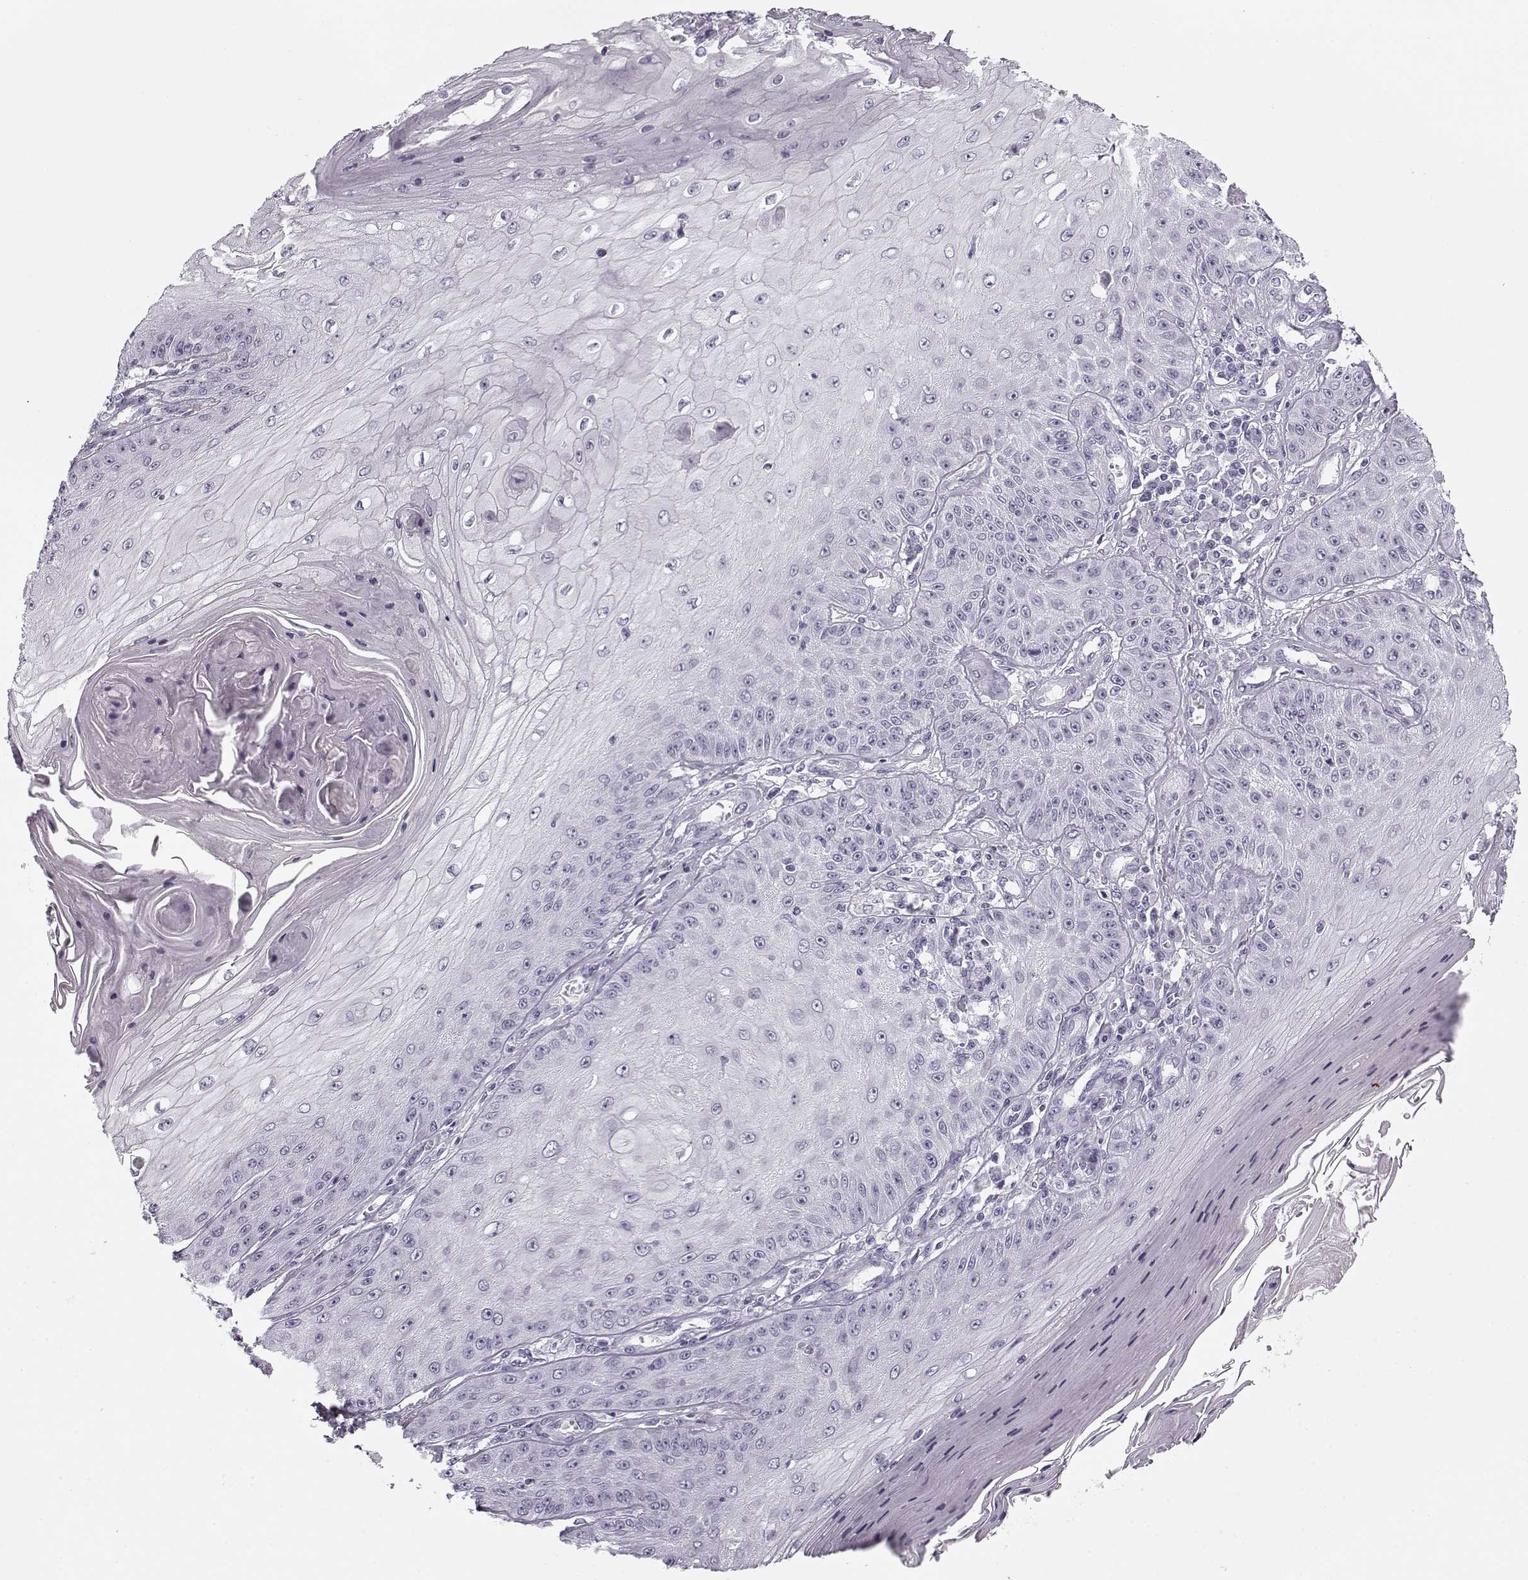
{"staining": {"intensity": "negative", "quantity": "none", "location": "none"}, "tissue": "skin cancer", "cell_type": "Tumor cells", "image_type": "cancer", "snomed": [{"axis": "morphology", "description": "Squamous cell carcinoma, NOS"}, {"axis": "topography", "description": "Skin"}], "caption": "An image of skin cancer stained for a protein demonstrates no brown staining in tumor cells.", "gene": "PNMT", "patient": {"sex": "male", "age": 70}}